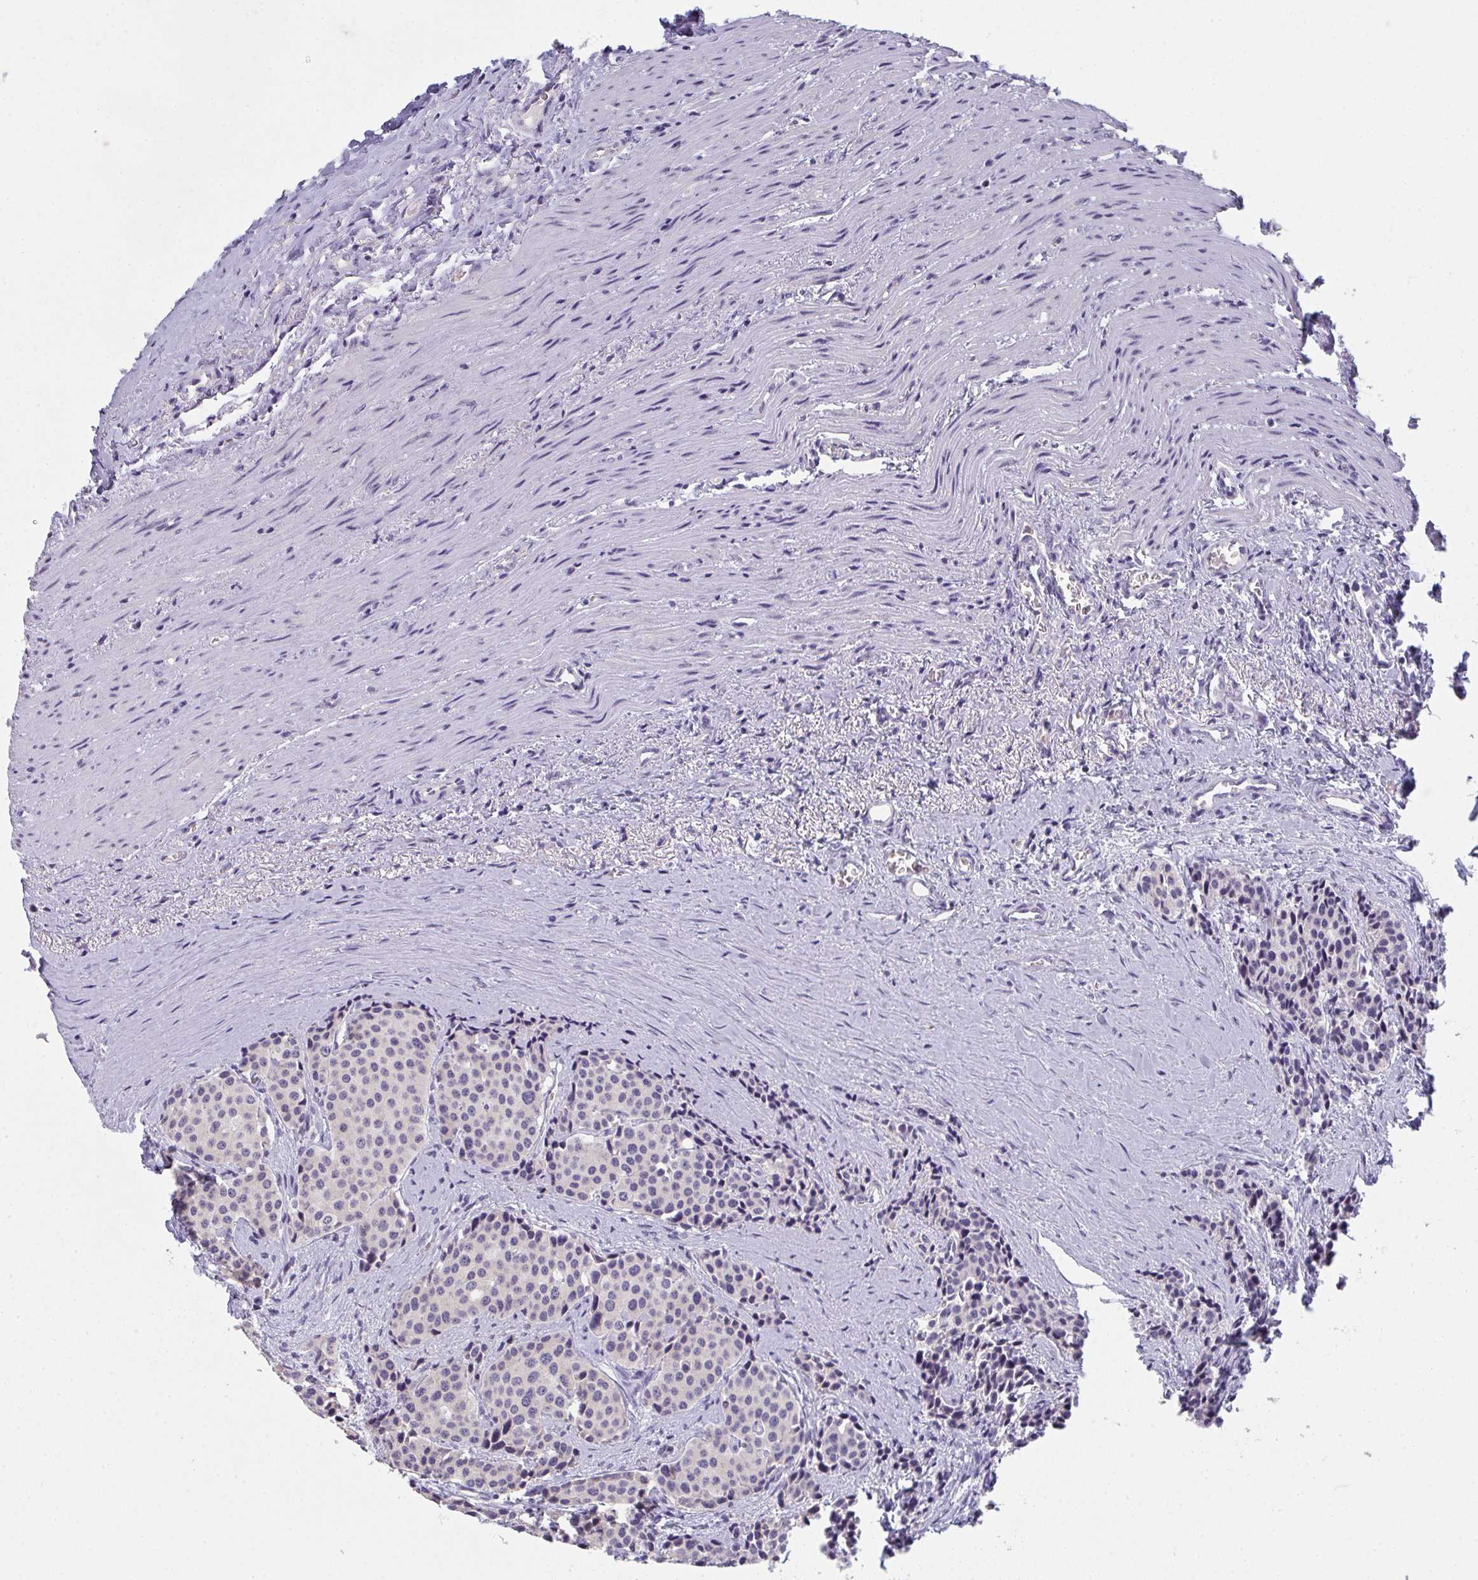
{"staining": {"intensity": "negative", "quantity": "none", "location": "none"}, "tissue": "carcinoid", "cell_type": "Tumor cells", "image_type": "cancer", "snomed": [{"axis": "morphology", "description": "Carcinoid, malignant, NOS"}, {"axis": "topography", "description": "Small intestine"}], "caption": "There is no significant expression in tumor cells of malignant carcinoid.", "gene": "RIOK1", "patient": {"sex": "male", "age": 73}}